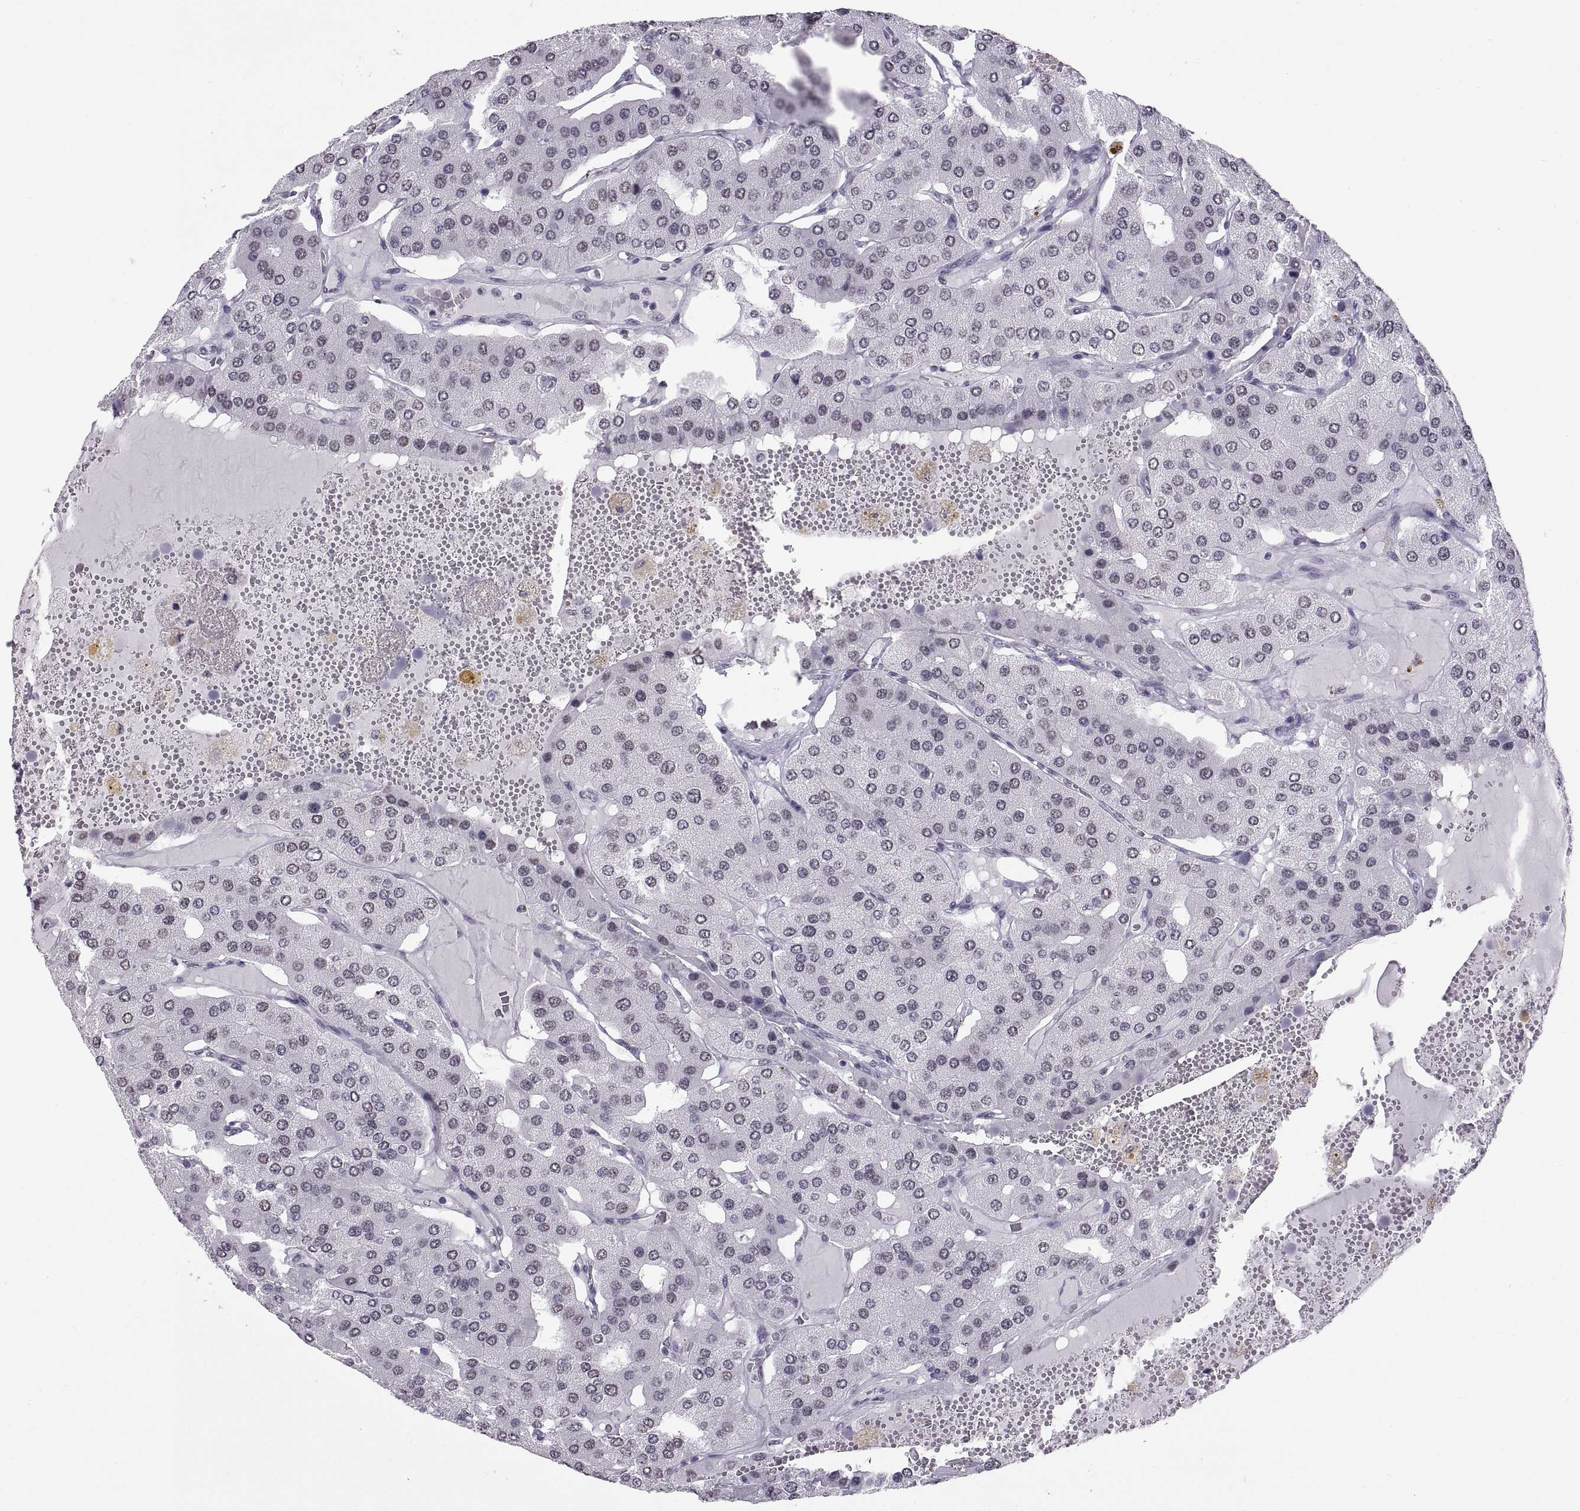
{"staining": {"intensity": "negative", "quantity": "none", "location": "none"}, "tissue": "parathyroid gland", "cell_type": "Glandular cells", "image_type": "normal", "snomed": [{"axis": "morphology", "description": "Normal tissue, NOS"}, {"axis": "morphology", "description": "Adenoma, NOS"}, {"axis": "topography", "description": "Parathyroid gland"}], "caption": "An immunohistochemistry micrograph of unremarkable parathyroid gland is shown. There is no staining in glandular cells of parathyroid gland.", "gene": "CARTPT", "patient": {"sex": "female", "age": 86}}